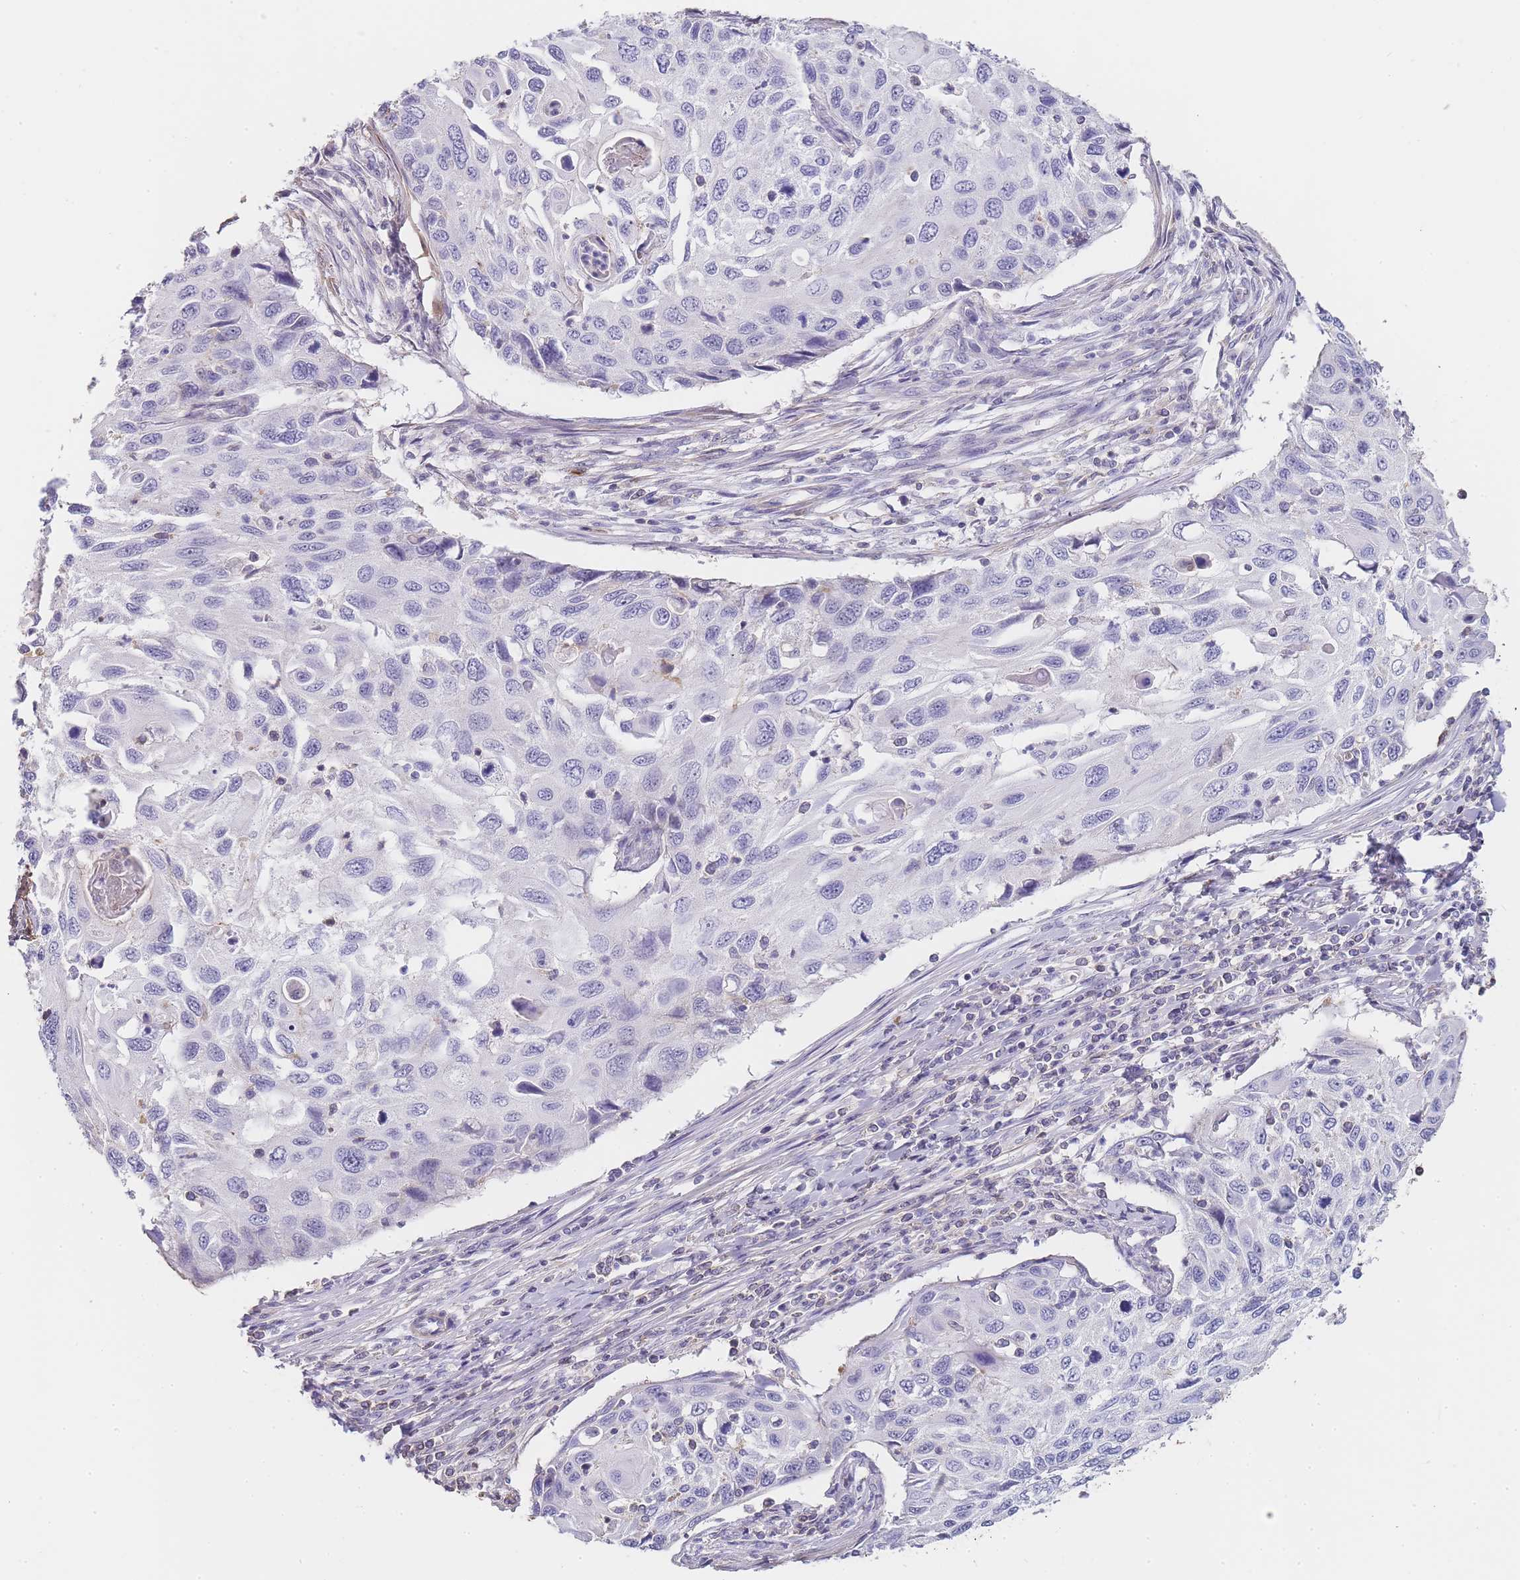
{"staining": {"intensity": "negative", "quantity": "none", "location": "none"}, "tissue": "cervical cancer", "cell_type": "Tumor cells", "image_type": "cancer", "snomed": [{"axis": "morphology", "description": "Squamous cell carcinoma, NOS"}, {"axis": "topography", "description": "Cervix"}], "caption": "There is no significant positivity in tumor cells of cervical squamous cell carcinoma.", "gene": "NOP14", "patient": {"sex": "female", "age": 70}}